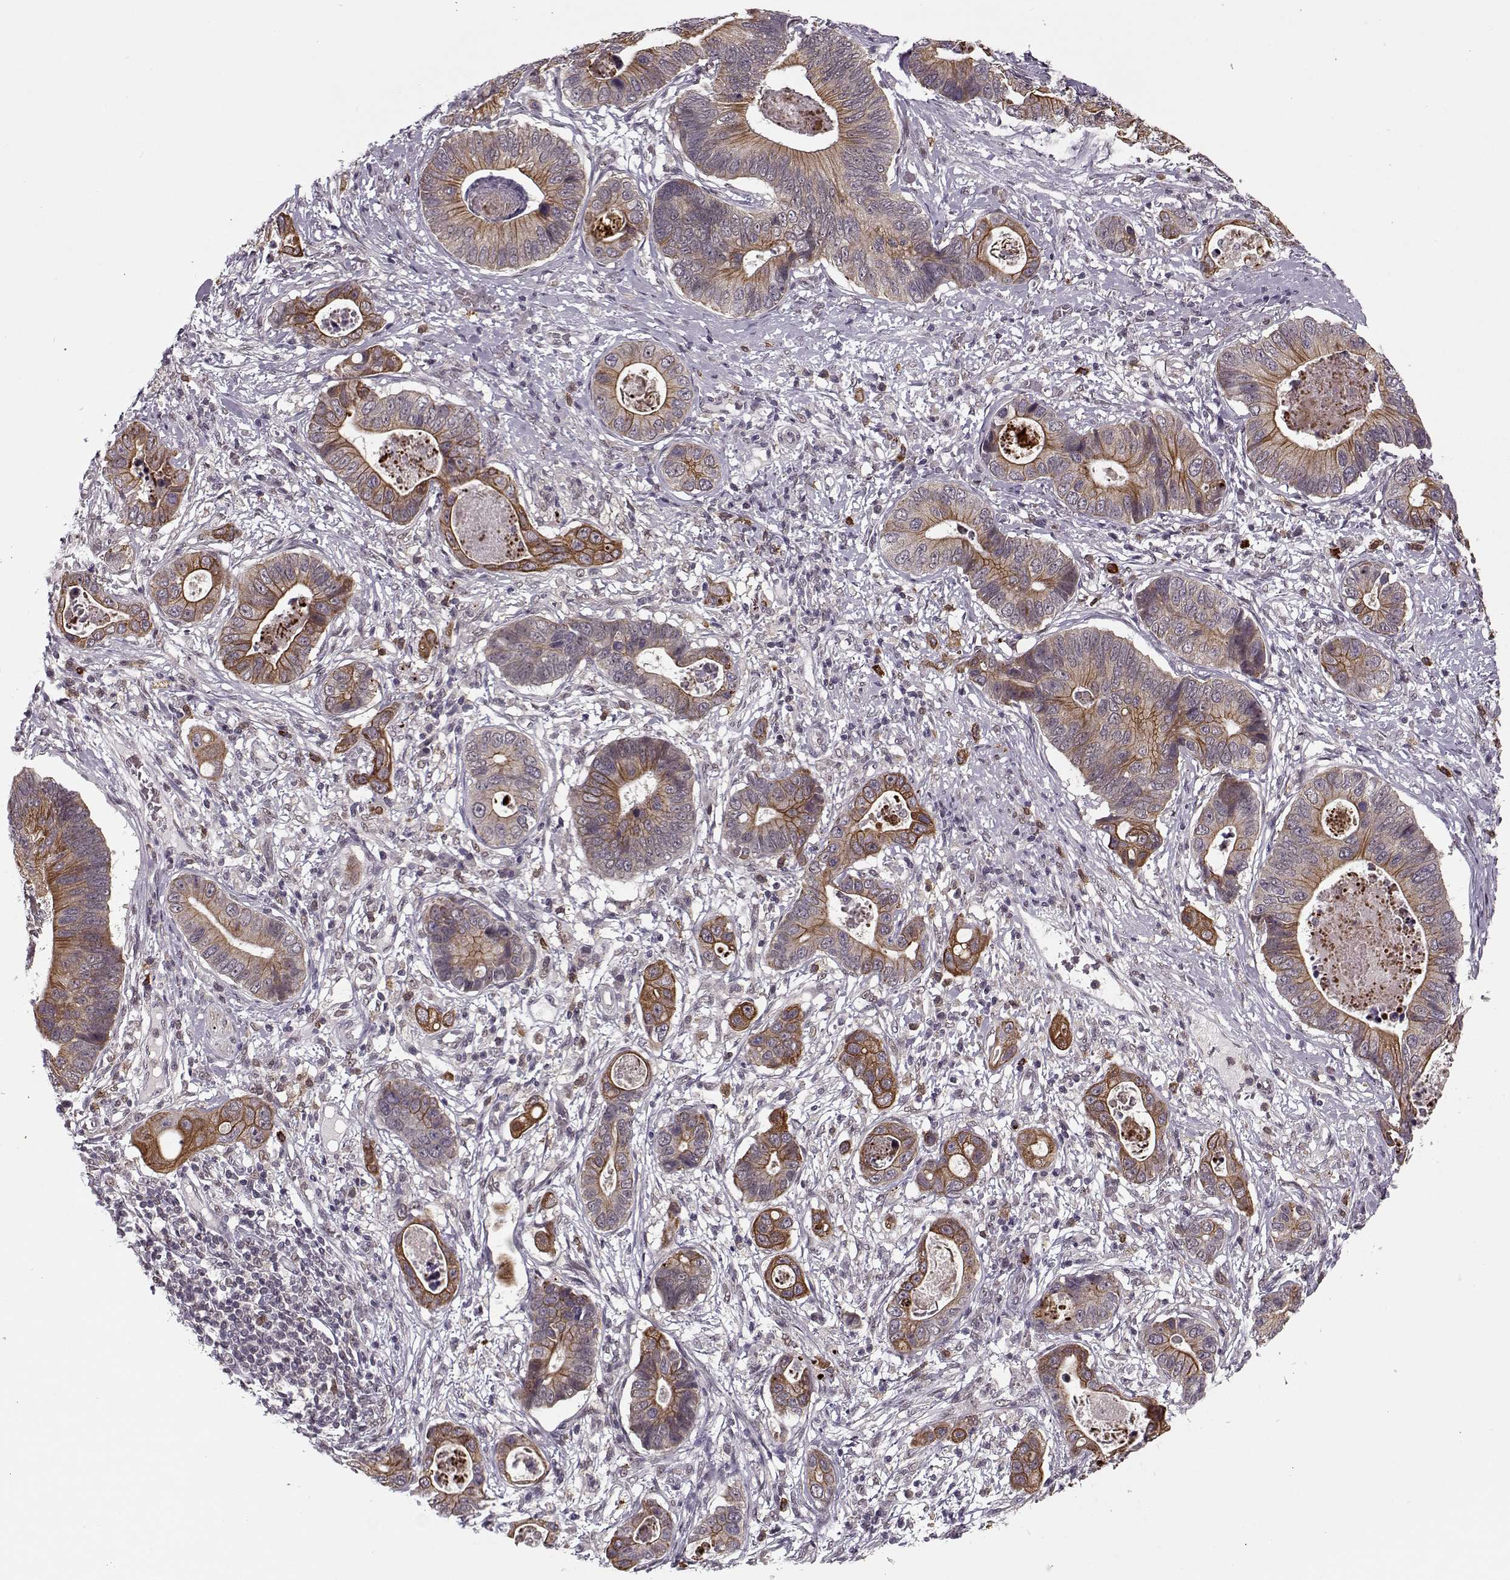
{"staining": {"intensity": "strong", "quantity": "25%-75%", "location": "cytoplasmic/membranous"}, "tissue": "stomach cancer", "cell_type": "Tumor cells", "image_type": "cancer", "snomed": [{"axis": "morphology", "description": "Adenocarcinoma, NOS"}, {"axis": "topography", "description": "Stomach"}], "caption": "Immunohistochemistry (IHC) (DAB) staining of stomach adenocarcinoma reveals strong cytoplasmic/membranous protein staining in approximately 25%-75% of tumor cells.", "gene": "DENND4B", "patient": {"sex": "male", "age": 84}}